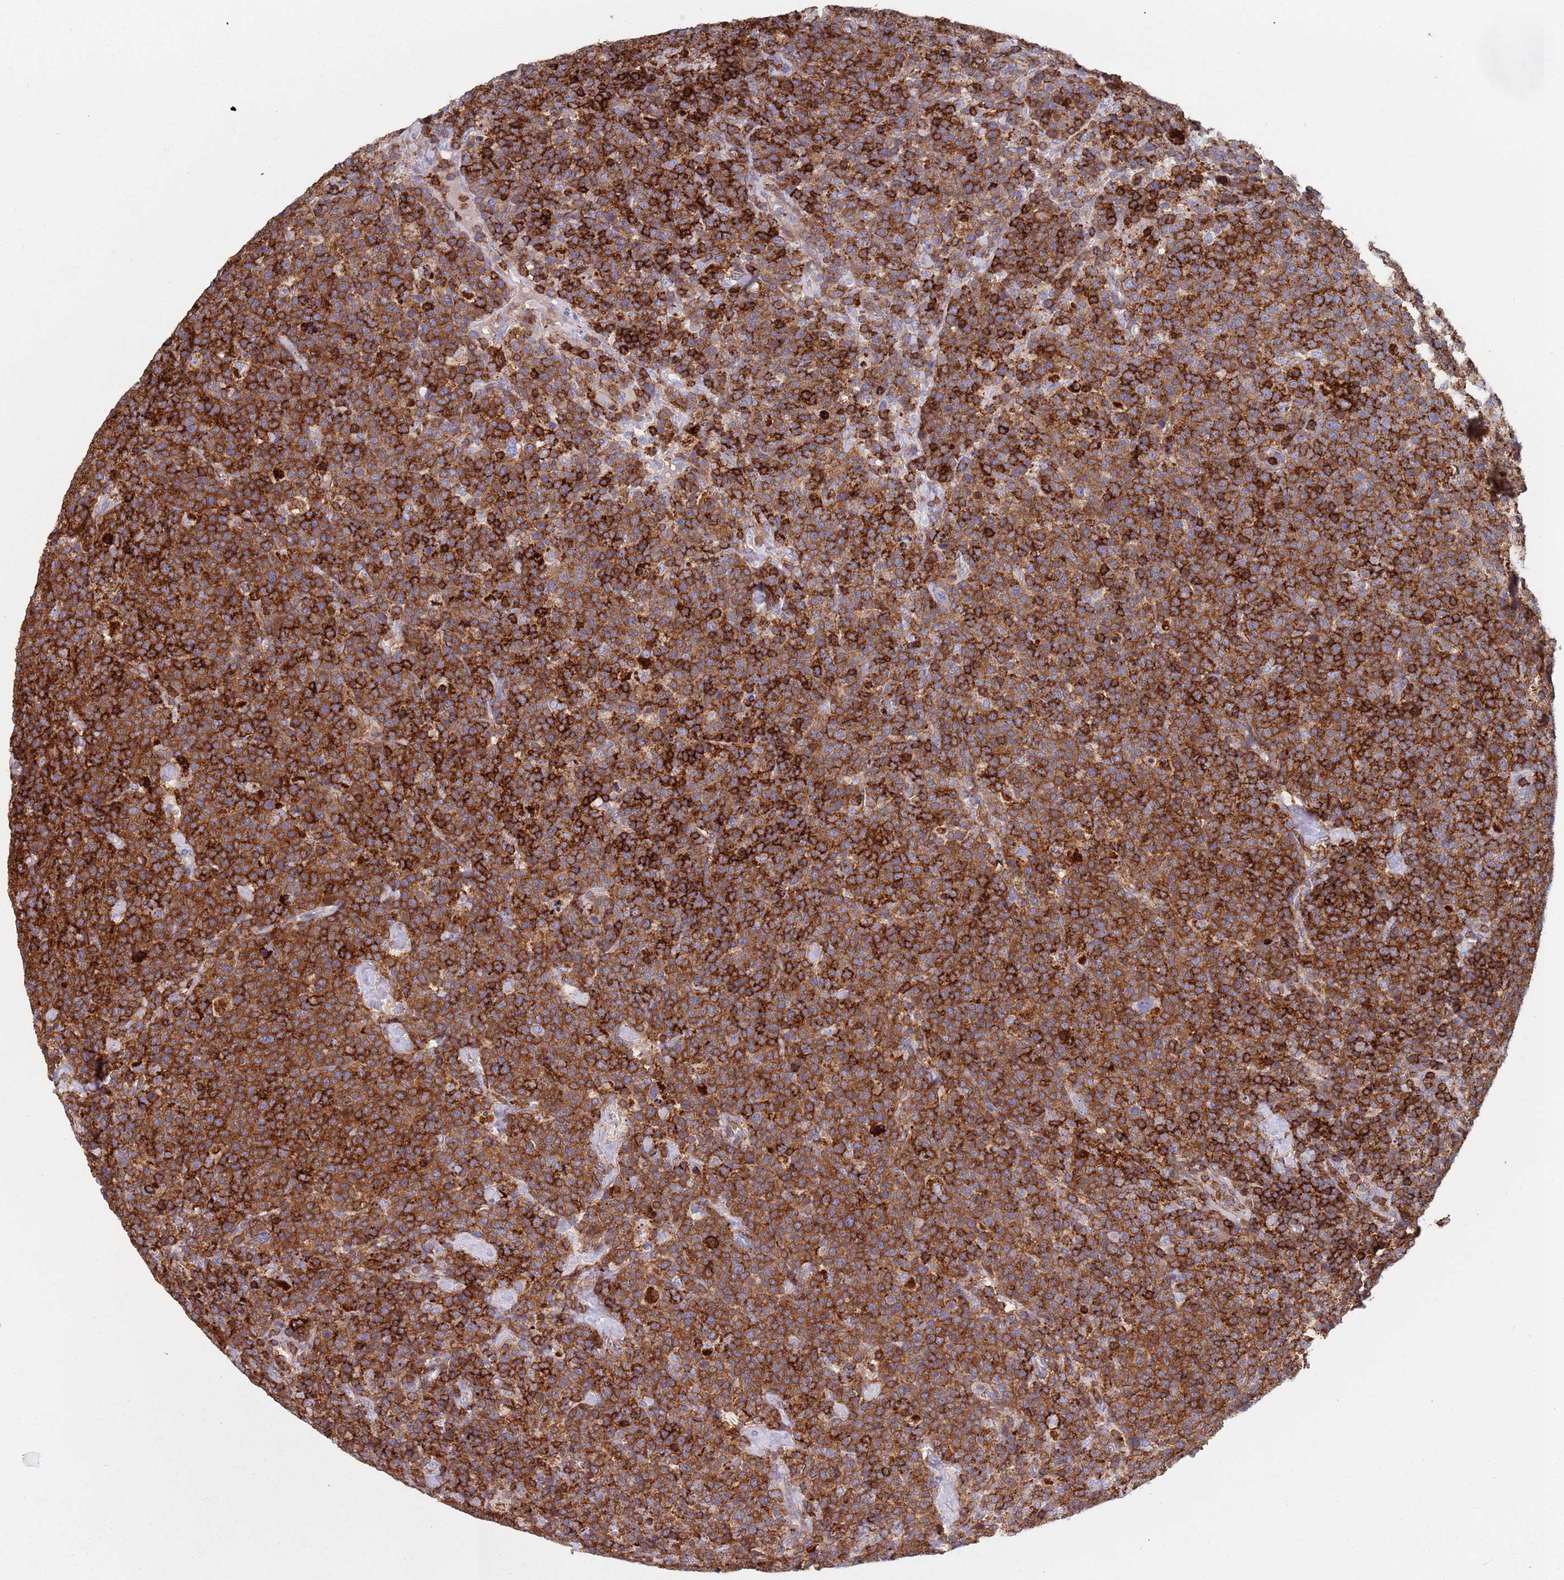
{"staining": {"intensity": "strong", "quantity": ">75%", "location": "cytoplasmic/membranous"}, "tissue": "lymphoma", "cell_type": "Tumor cells", "image_type": "cancer", "snomed": [{"axis": "morphology", "description": "Malignant lymphoma, non-Hodgkin's type, High grade"}, {"axis": "topography", "description": "Lymph node"}], "caption": "Lymphoma stained with a brown dye displays strong cytoplasmic/membranous positive expression in about >75% of tumor cells.", "gene": "RNF144A", "patient": {"sex": "male", "age": 61}}